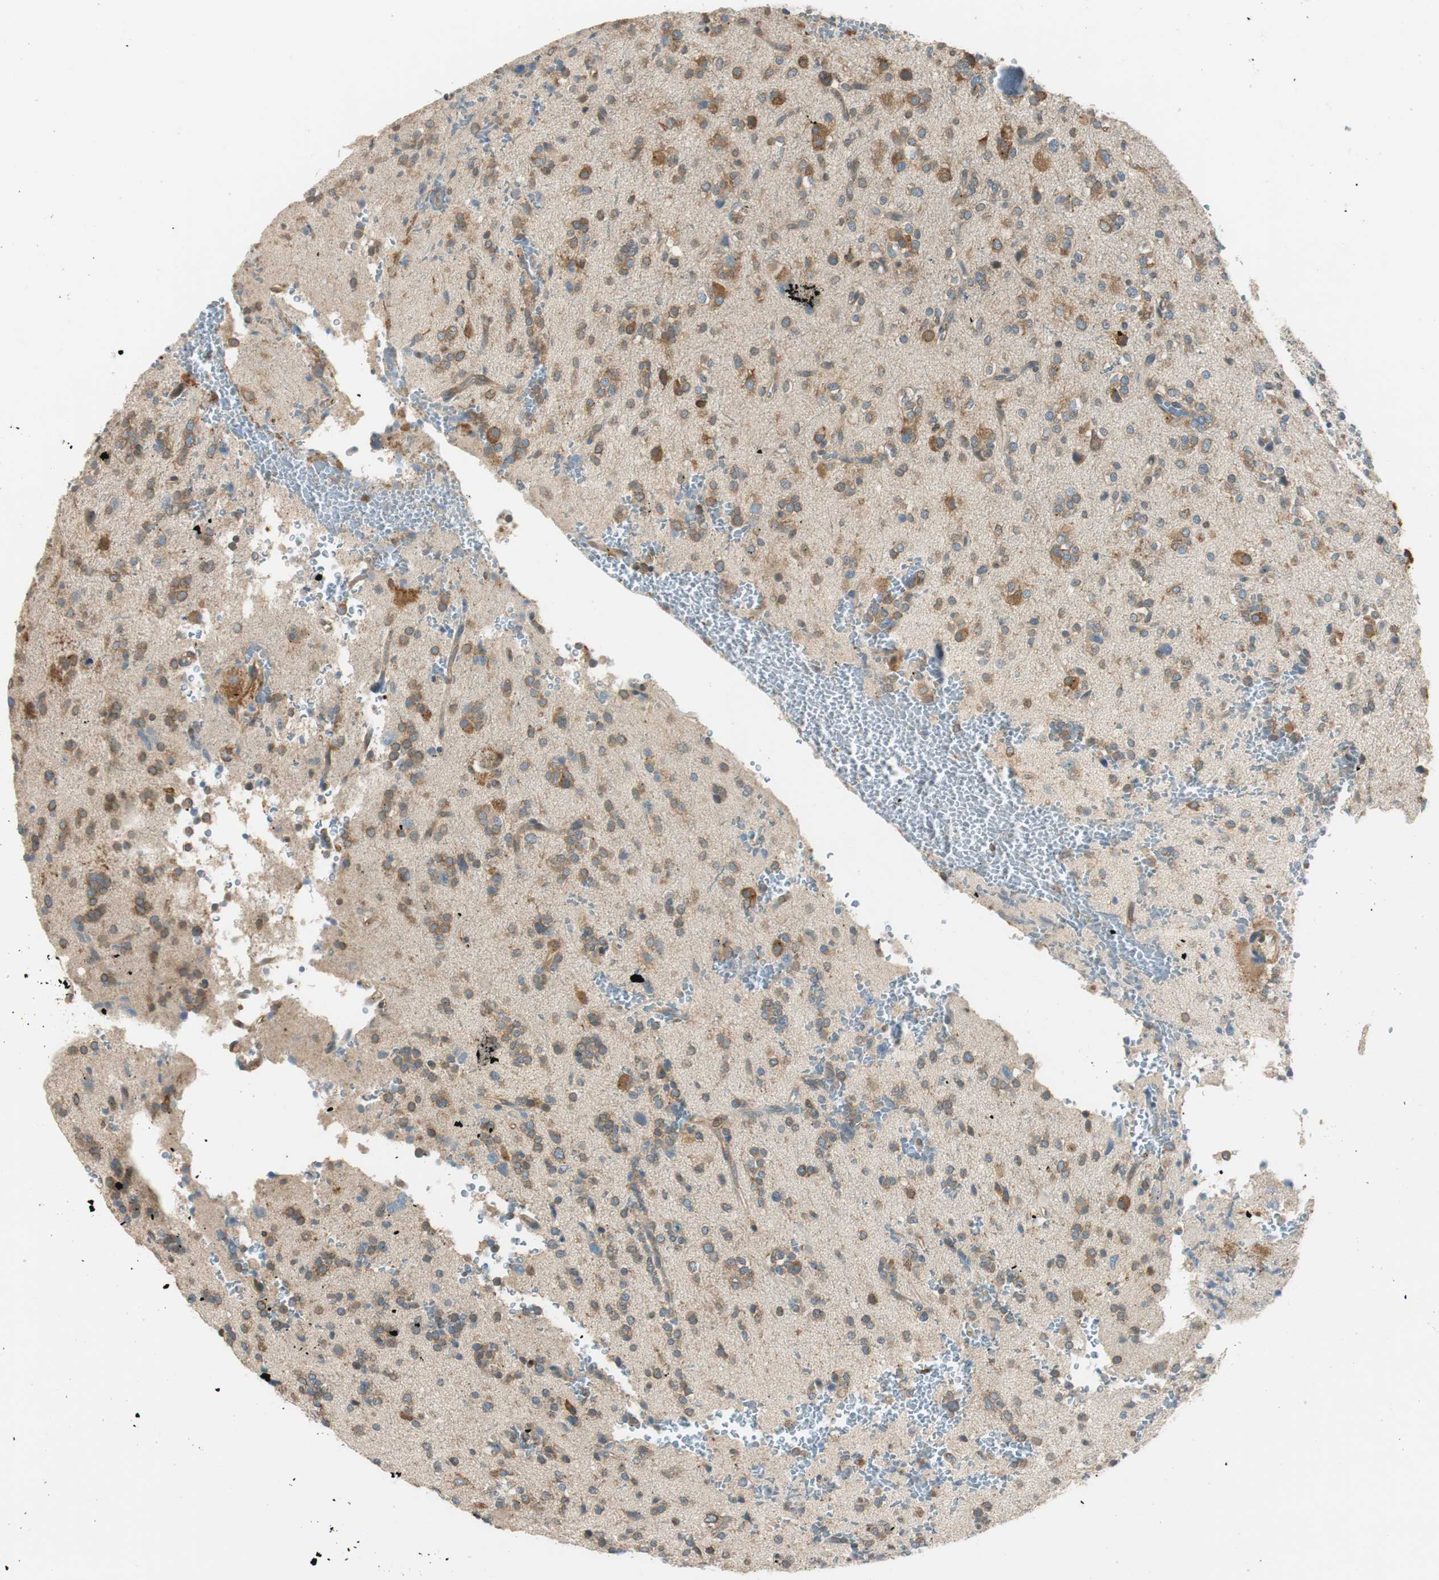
{"staining": {"intensity": "moderate", "quantity": ">75%", "location": "cytoplasmic/membranous"}, "tissue": "glioma", "cell_type": "Tumor cells", "image_type": "cancer", "snomed": [{"axis": "morphology", "description": "Glioma, malignant, High grade"}, {"axis": "topography", "description": "Brain"}], "caption": "Human glioma stained with a protein marker exhibits moderate staining in tumor cells.", "gene": "PI4K2B", "patient": {"sex": "male", "age": 47}}